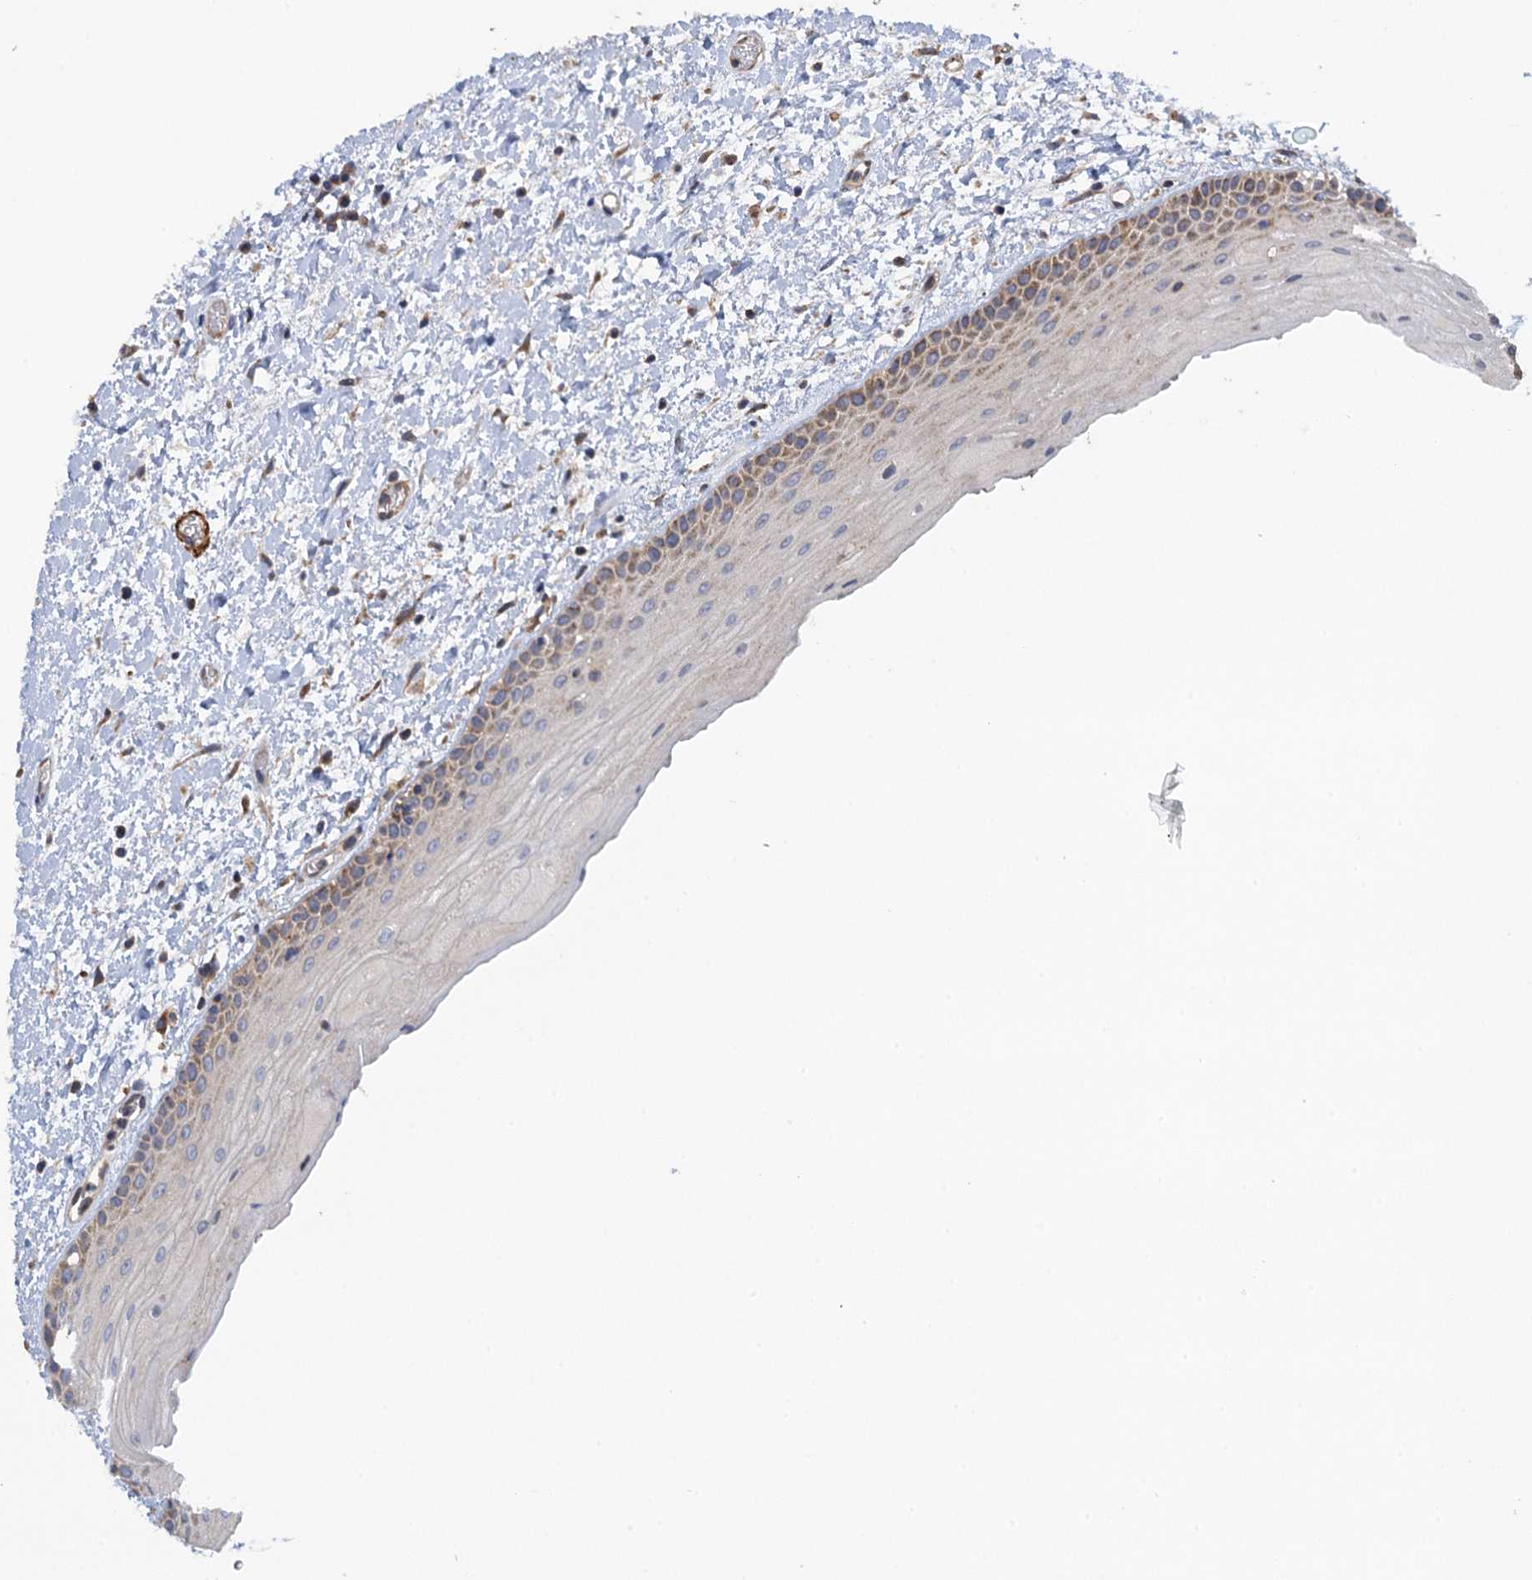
{"staining": {"intensity": "weak", "quantity": "<25%", "location": "cytoplasmic/membranous"}, "tissue": "oral mucosa", "cell_type": "Squamous epithelial cells", "image_type": "normal", "snomed": [{"axis": "morphology", "description": "Normal tissue, NOS"}, {"axis": "topography", "description": "Oral tissue"}], "caption": "Image shows no significant protein expression in squamous epithelial cells of benign oral mucosa.", "gene": "WDR88", "patient": {"sex": "female", "age": 76}}